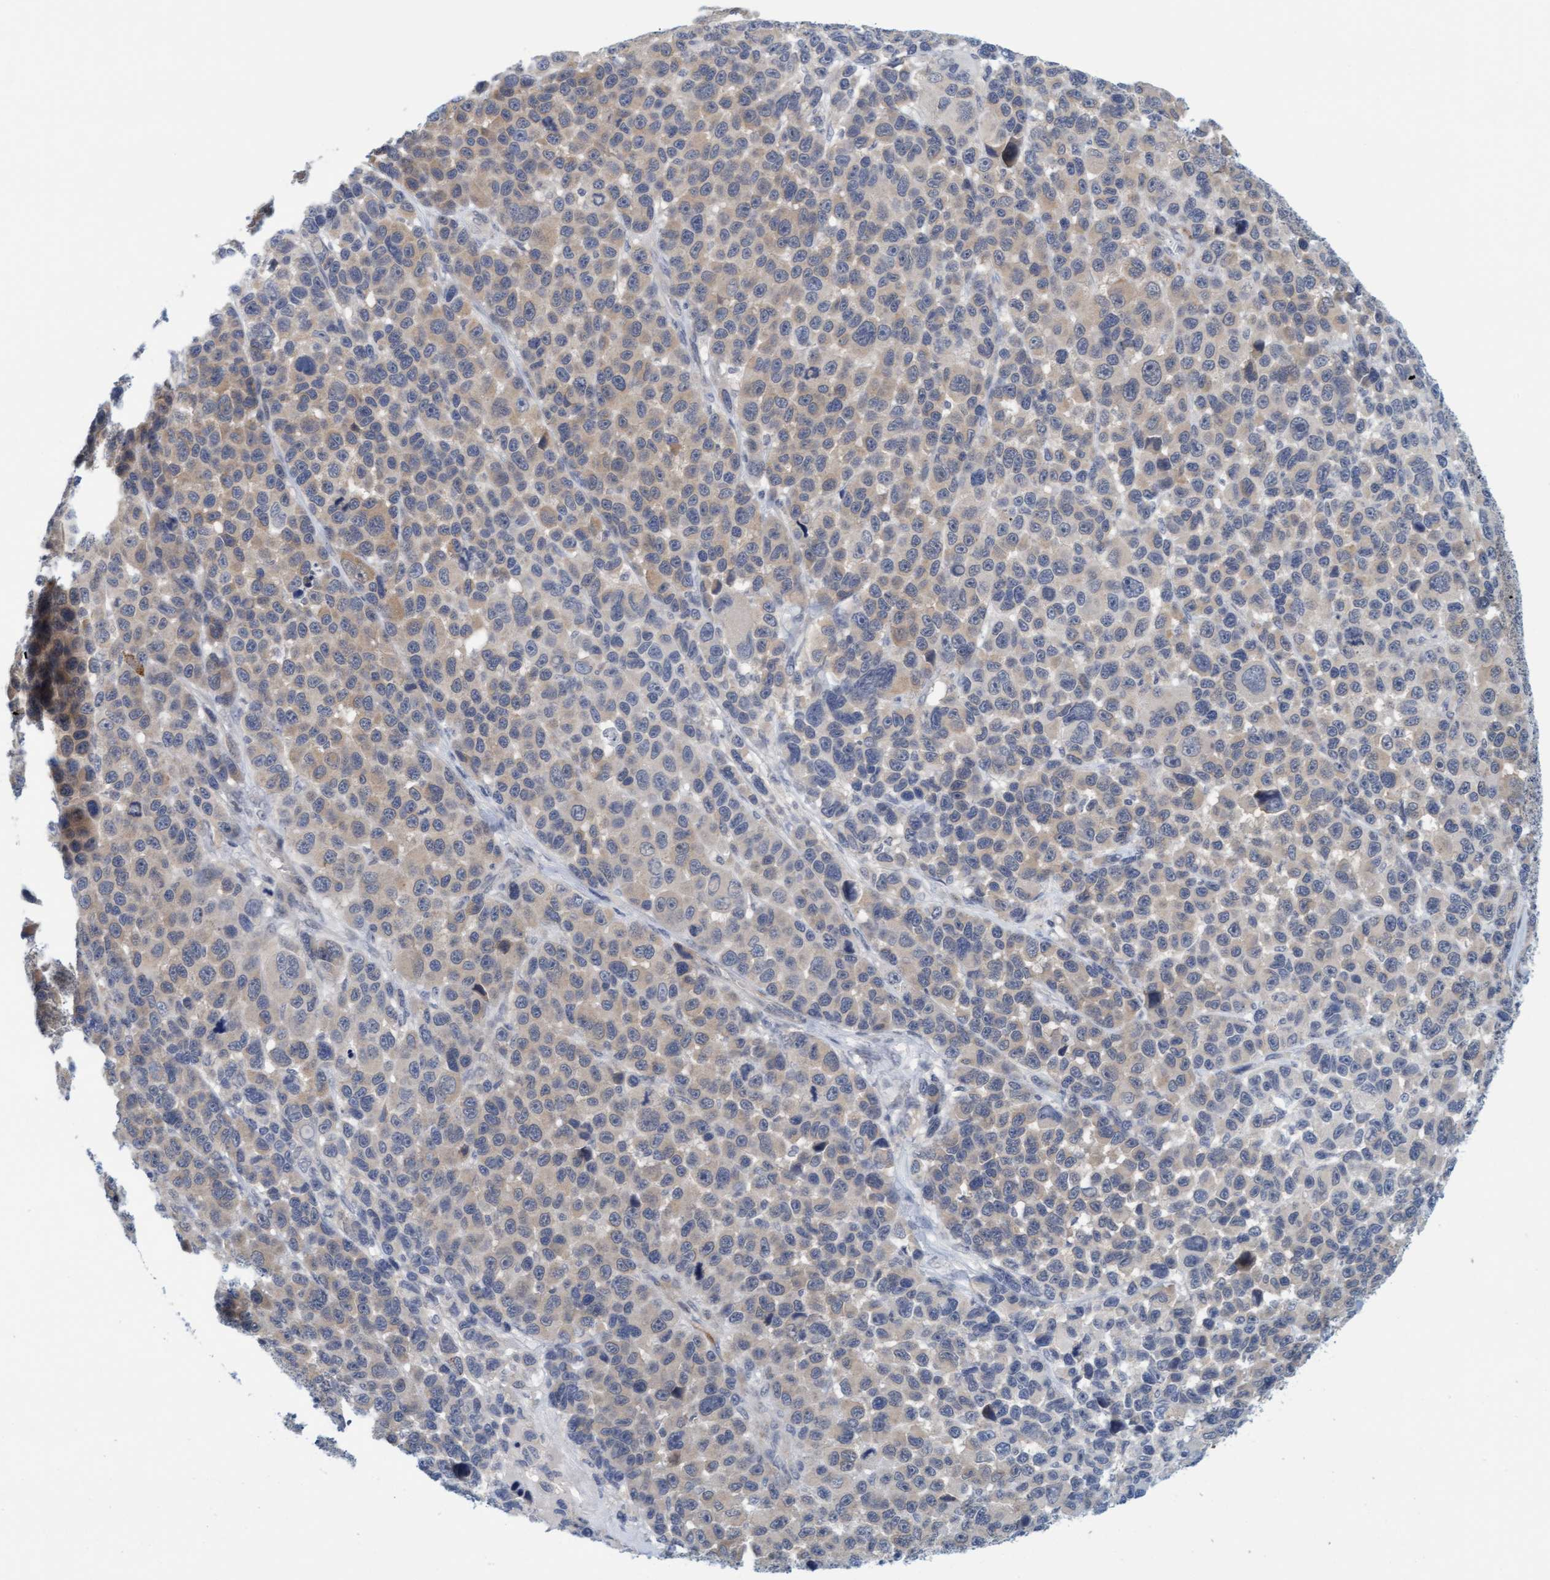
{"staining": {"intensity": "weak", "quantity": "<25%", "location": "cytoplasmic/membranous"}, "tissue": "melanoma", "cell_type": "Tumor cells", "image_type": "cancer", "snomed": [{"axis": "morphology", "description": "Malignant melanoma, NOS"}, {"axis": "topography", "description": "Skin"}], "caption": "Malignant melanoma was stained to show a protein in brown. There is no significant positivity in tumor cells. (Immunohistochemistry, brightfield microscopy, high magnification).", "gene": "TSTD2", "patient": {"sex": "male", "age": 53}}